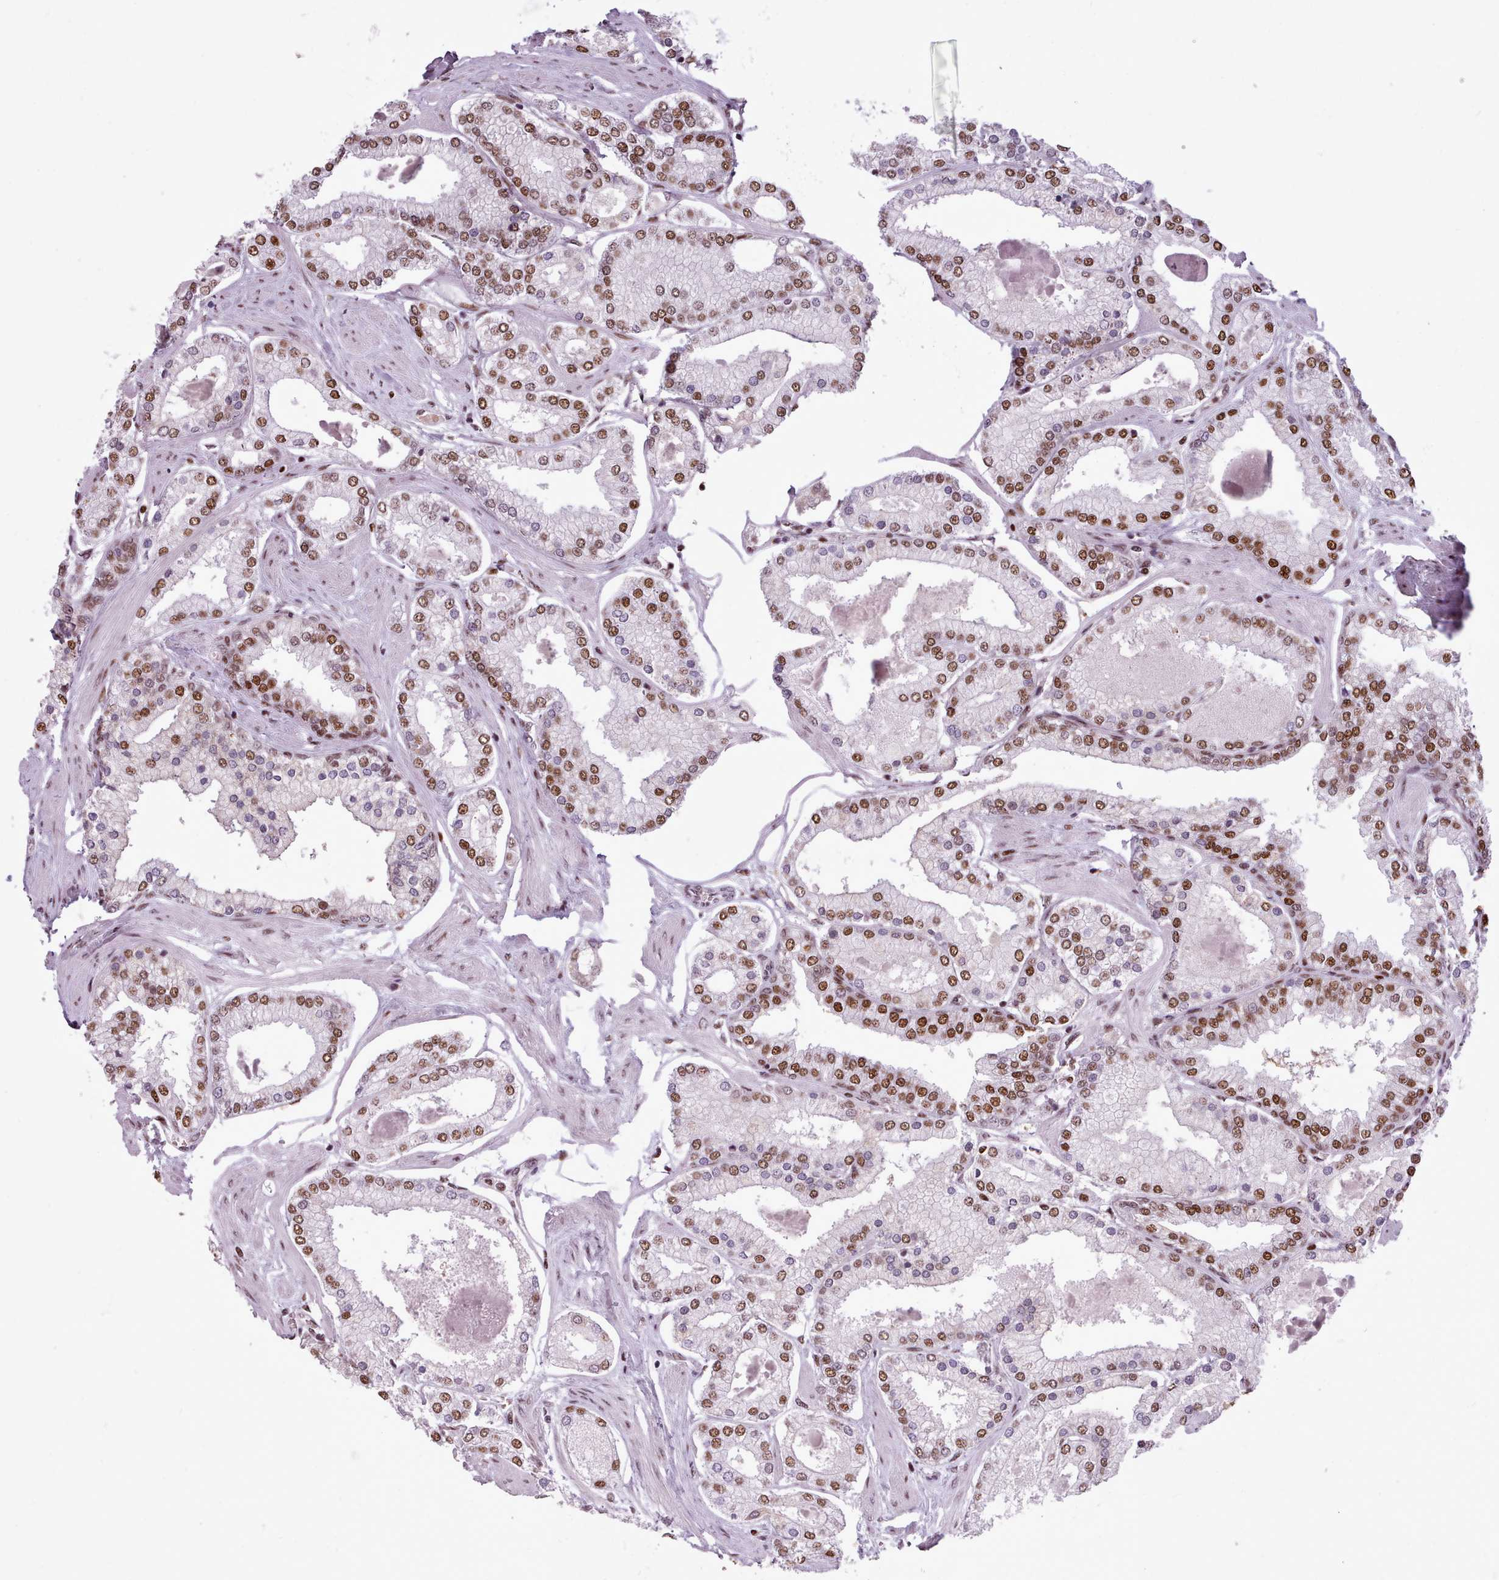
{"staining": {"intensity": "moderate", "quantity": ">75%", "location": "nuclear"}, "tissue": "prostate cancer", "cell_type": "Tumor cells", "image_type": "cancer", "snomed": [{"axis": "morphology", "description": "Adenocarcinoma, Low grade"}, {"axis": "topography", "description": "Prostate"}], "caption": "The histopathology image exhibits immunohistochemical staining of low-grade adenocarcinoma (prostate). There is moderate nuclear positivity is identified in about >75% of tumor cells.", "gene": "SRSF4", "patient": {"sex": "male", "age": 42}}